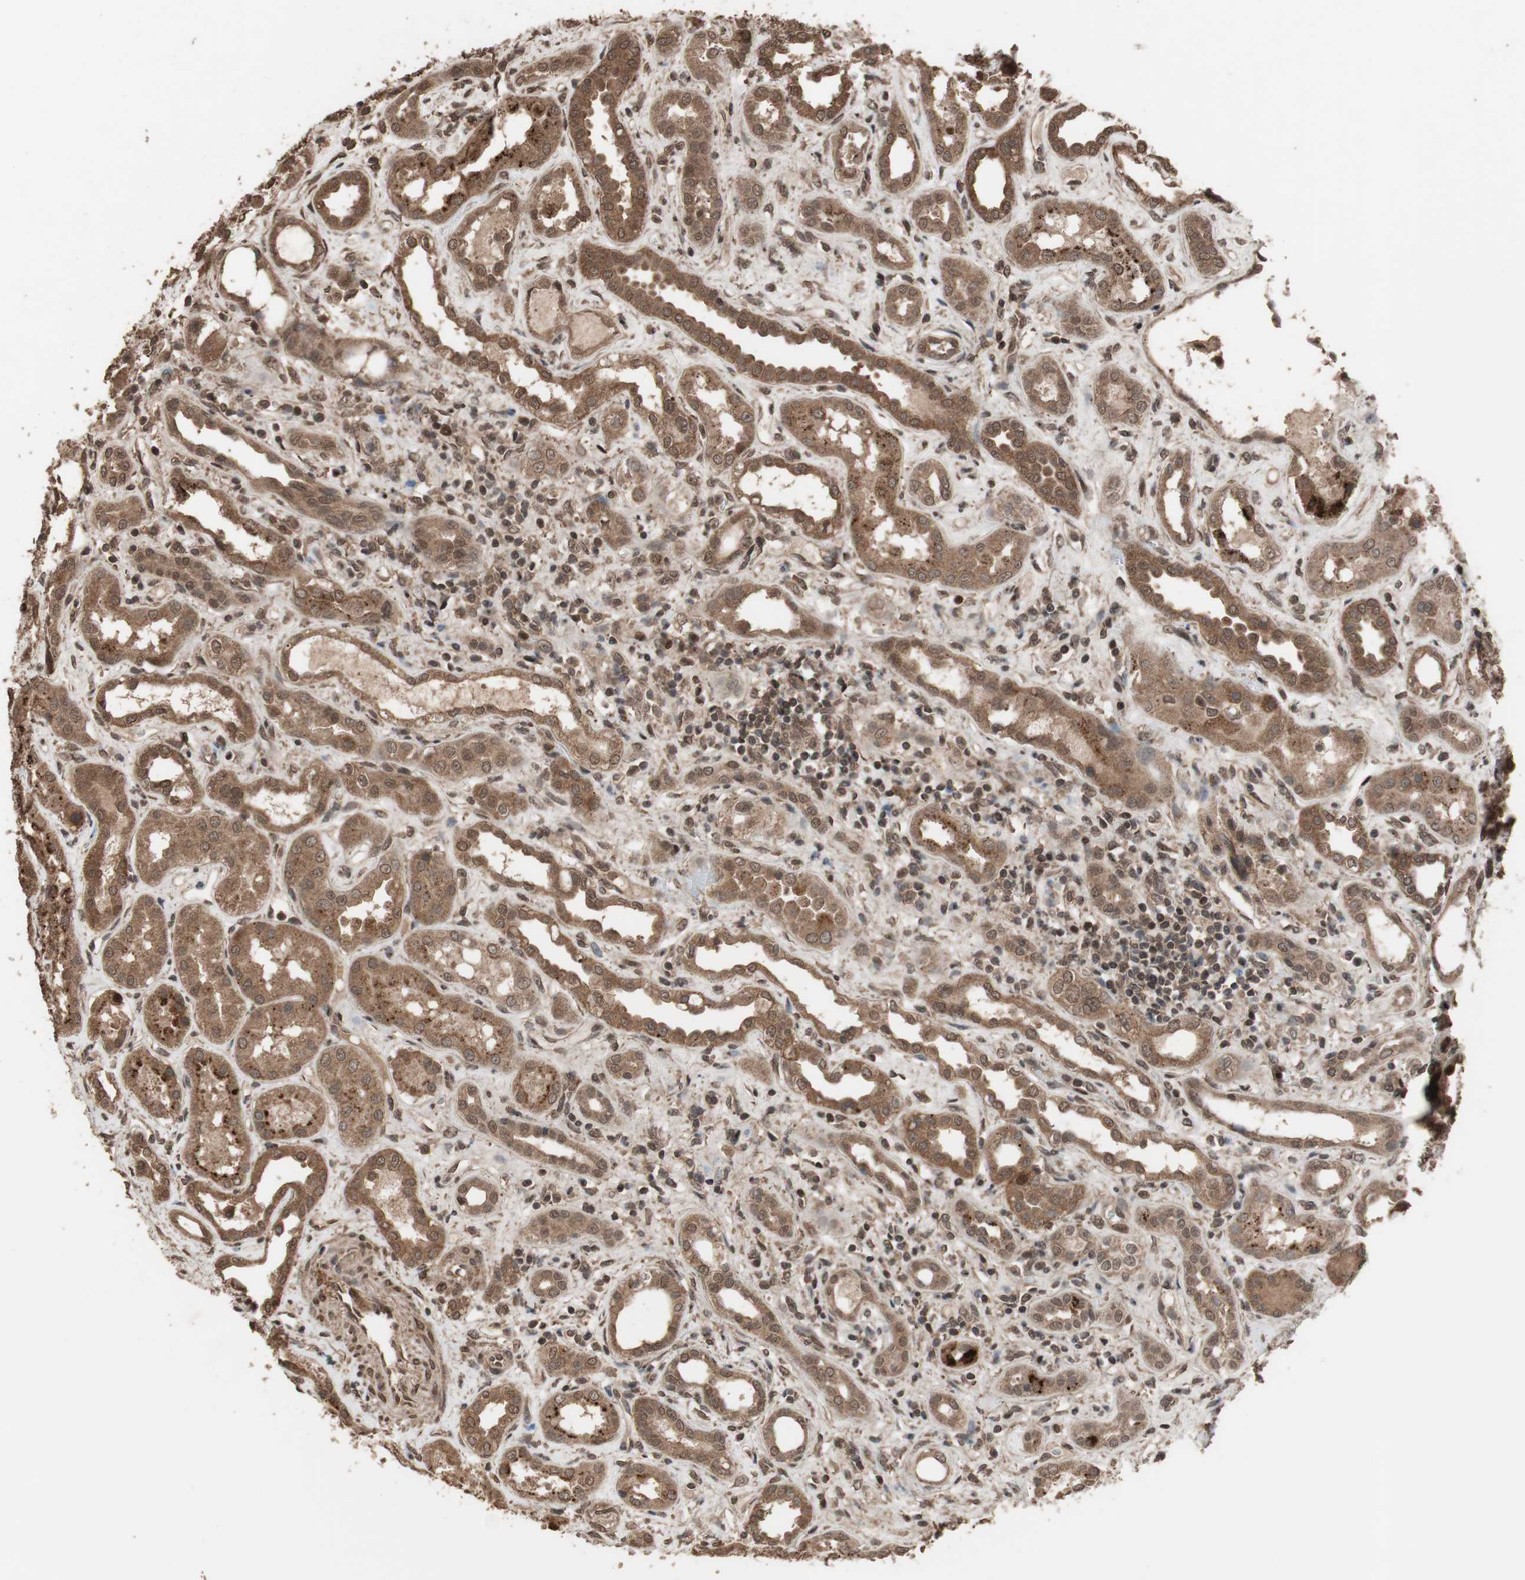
{"staining": {"intensity": "weak", "quantity": ">75%", "location": "cytoplasmic/membranous"}, "tissue": "kidney", "cell_type": "Cells in glomeruli", "image_type": "normal", "snomed": [{"axis": "morphology", "description": "Normal tissue, NOS"}, {"axis": "topography", "description": "Kidney"}], "caption": "Human kidney stained with a brown dye reveals weak cytoplasmic/membranous positive positivity in about >75% of cells in glomeruli.", "gene": "KANSL1", "patient": {"sex": "male", "age": 59}}